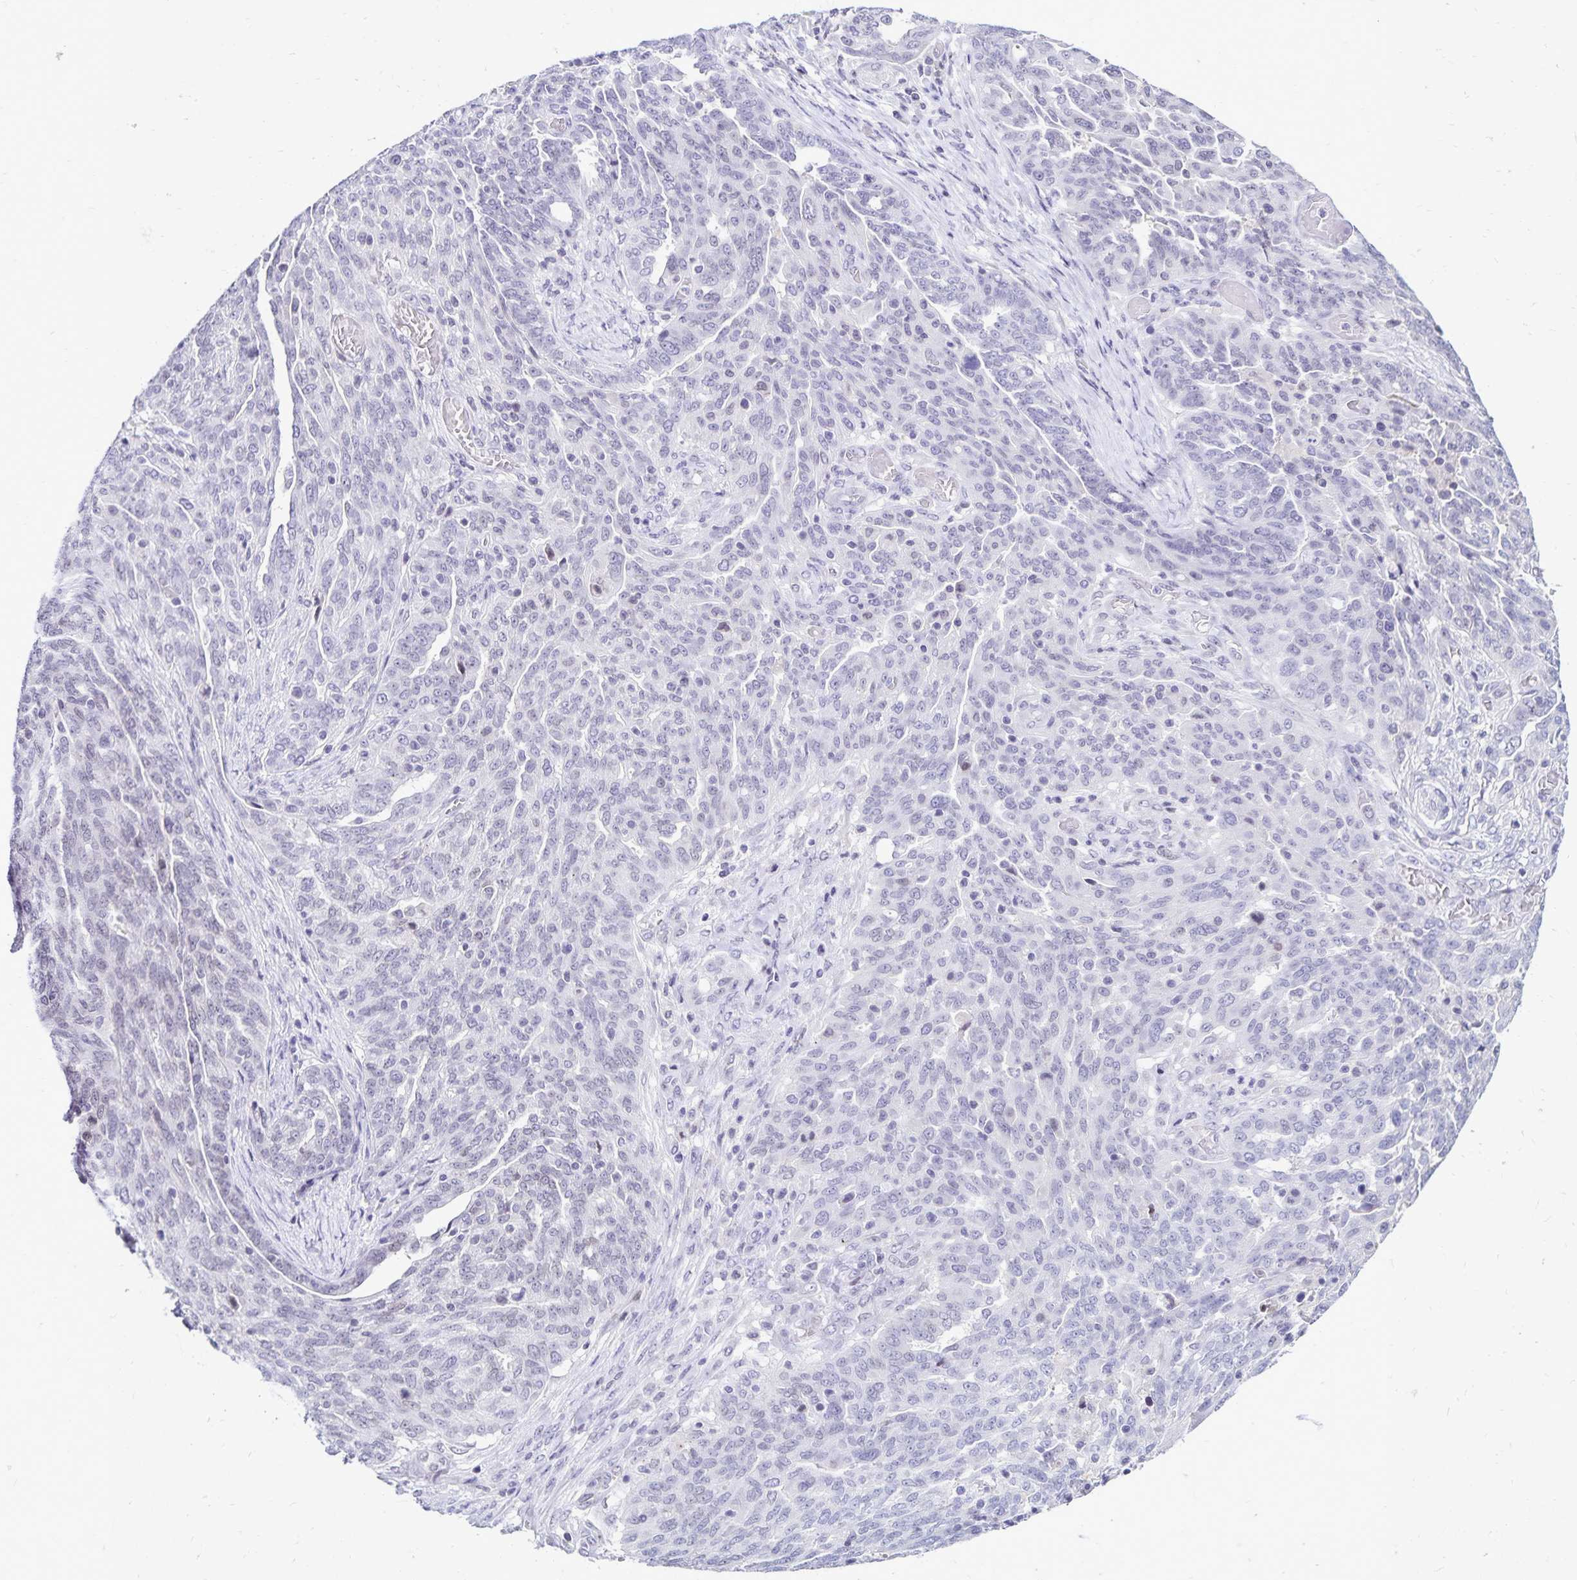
{"staining": {"intensity": "negative", "quantity": "none", "location": "none"}, "tissue": "ovarian cancer", "cell_type": "Tumor cells", "image_type": "cancer", "snomed": [{"axis": "morphology", "description": "Cystadenocarcinoma, serous, NOS"}, {"axis": "topography", "description": "Ovary"}], "caption": "Human serous cystadenocarcinoma (ovarian) stained for a protein using immunohistochemistry reveals no expression in tumor cells.", "gene": "FAM166C", "patient": {"sex": "female", "age": 67}}